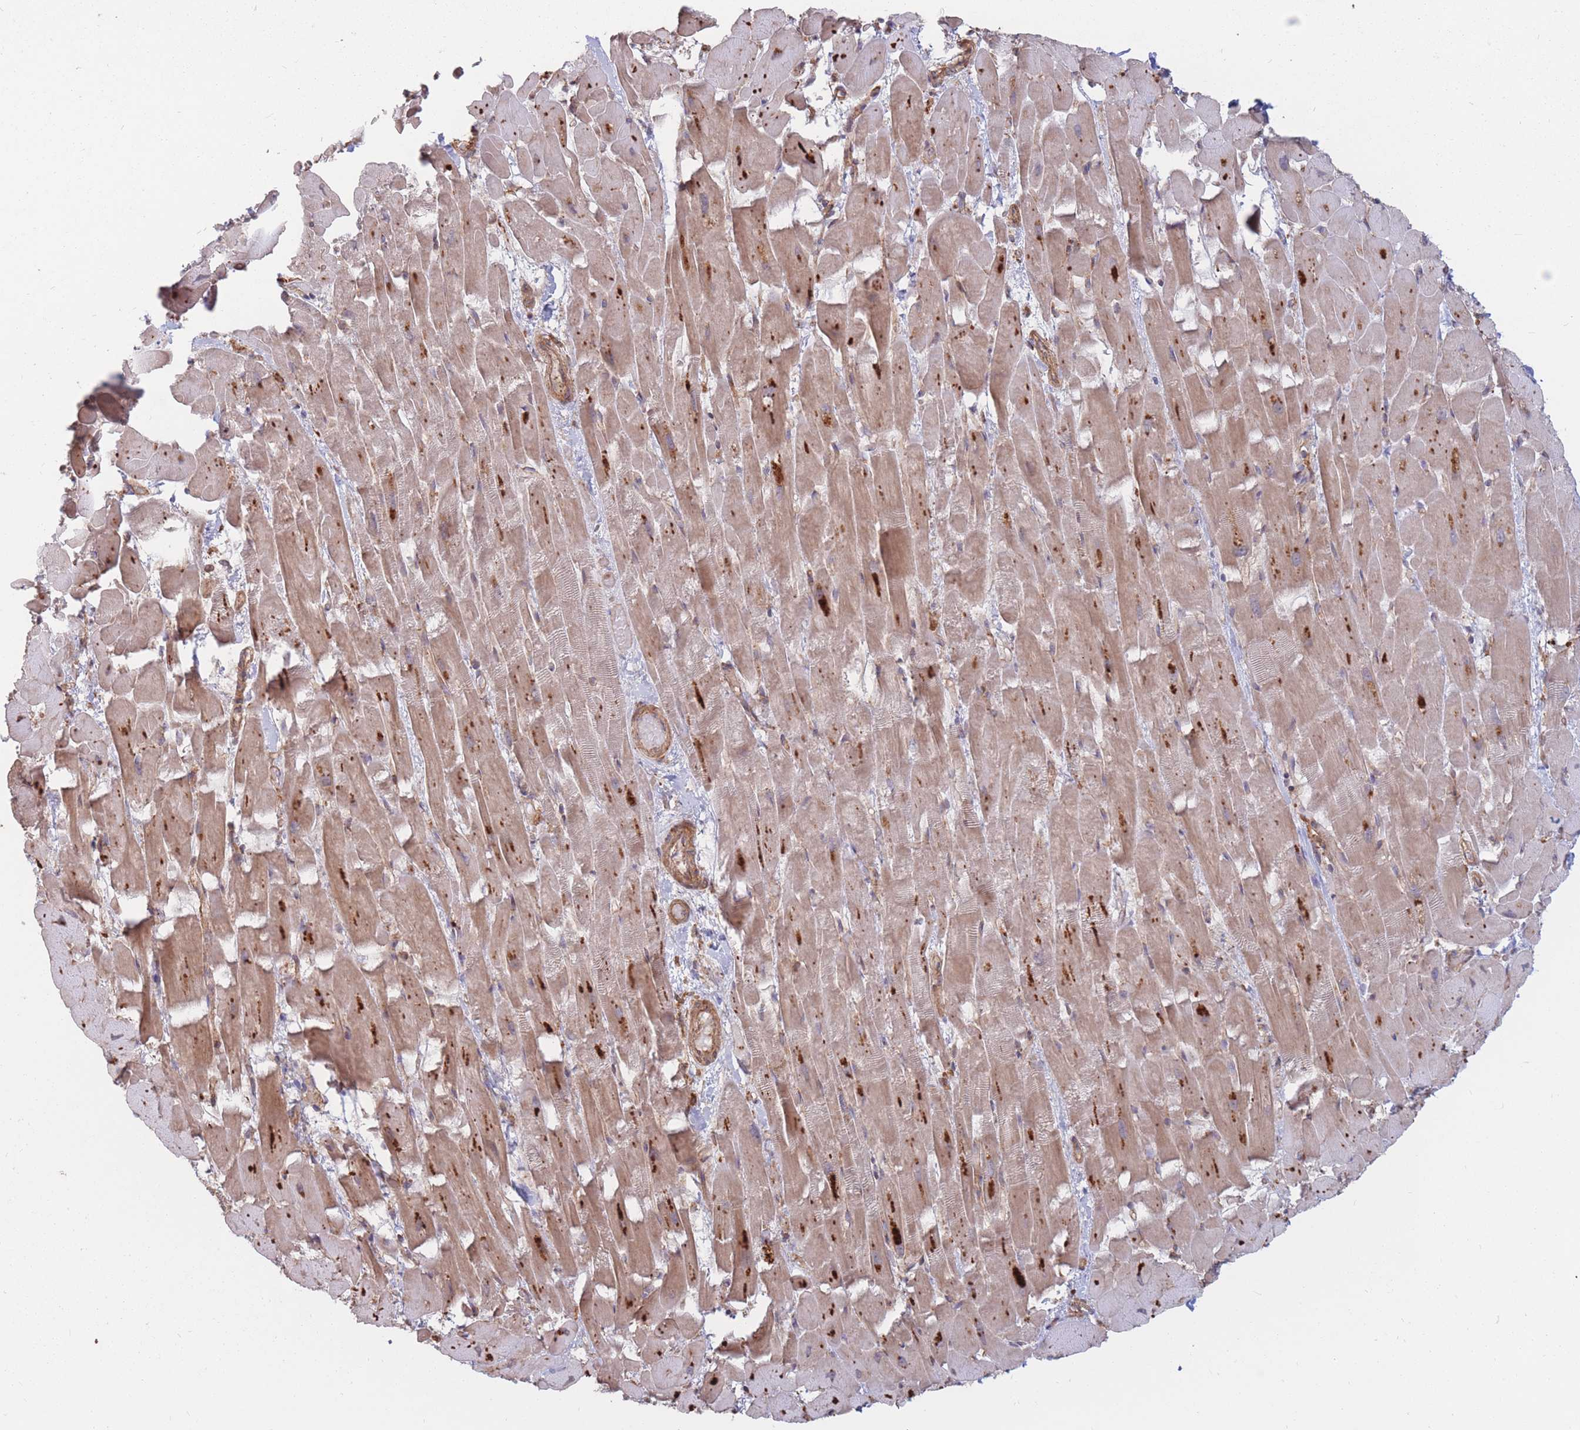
{"staining": {"intensity": "strong", "quantity": ">75%", "location": "cytoplasmic/membranous"}, "tissue": "heart muscle", "cell_type": "Cardiomyocytes", "image_type": "normal", "snomed": [{"axis": "morphology", "description": "Normal tissue, NOS"}, {"axis": "topography", "description": "Heart"}], "caption": "IHC of benign human heart muscle reveals high levels of strong cytoplasmic/membranous staining in about >75% of cardiomyocytes.", "gene": "RASSF2", "patient": {"sex": "male", "age": 37}}